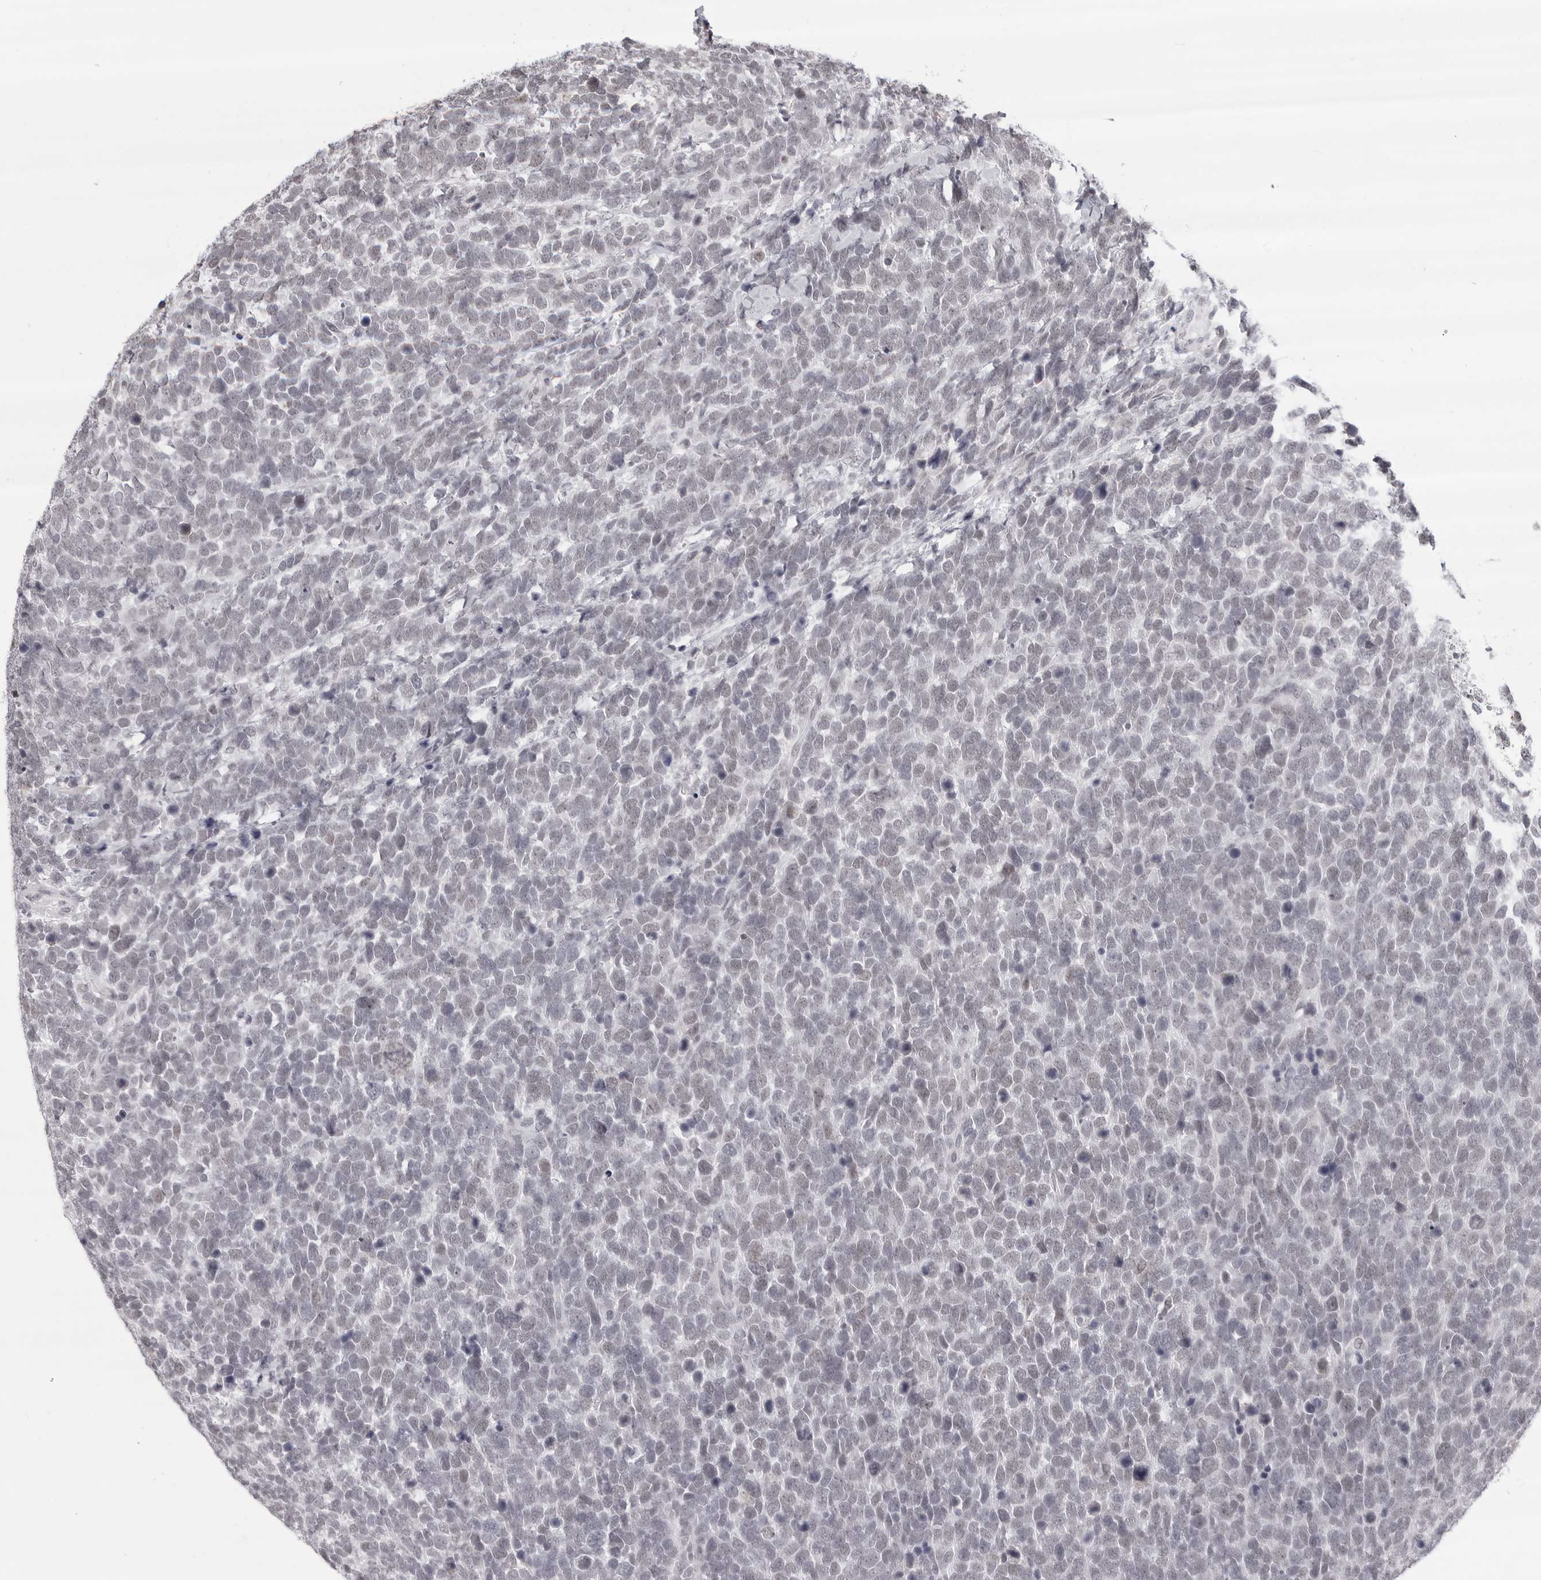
{"staining": {"intensity": "negative", "quantity": "none", "location": "none"}, "tissue": "urothelial cancer", "cell_type": "Tumor cells", "image_type": "cancer", "snomed": [{"axis": "morphology", "description": "Urothelial carcinoma, High grade"}, {"axis": "topography", "description": "Urinary bladder"}], "caption": "A micrograph of high-grade urothelial carcinoma stained for a protein displays no brown staining in tumor cells. Nuclei are stained in blue.", "gene": "PHF3", "patient": {"sex": "female", "age": 82}}